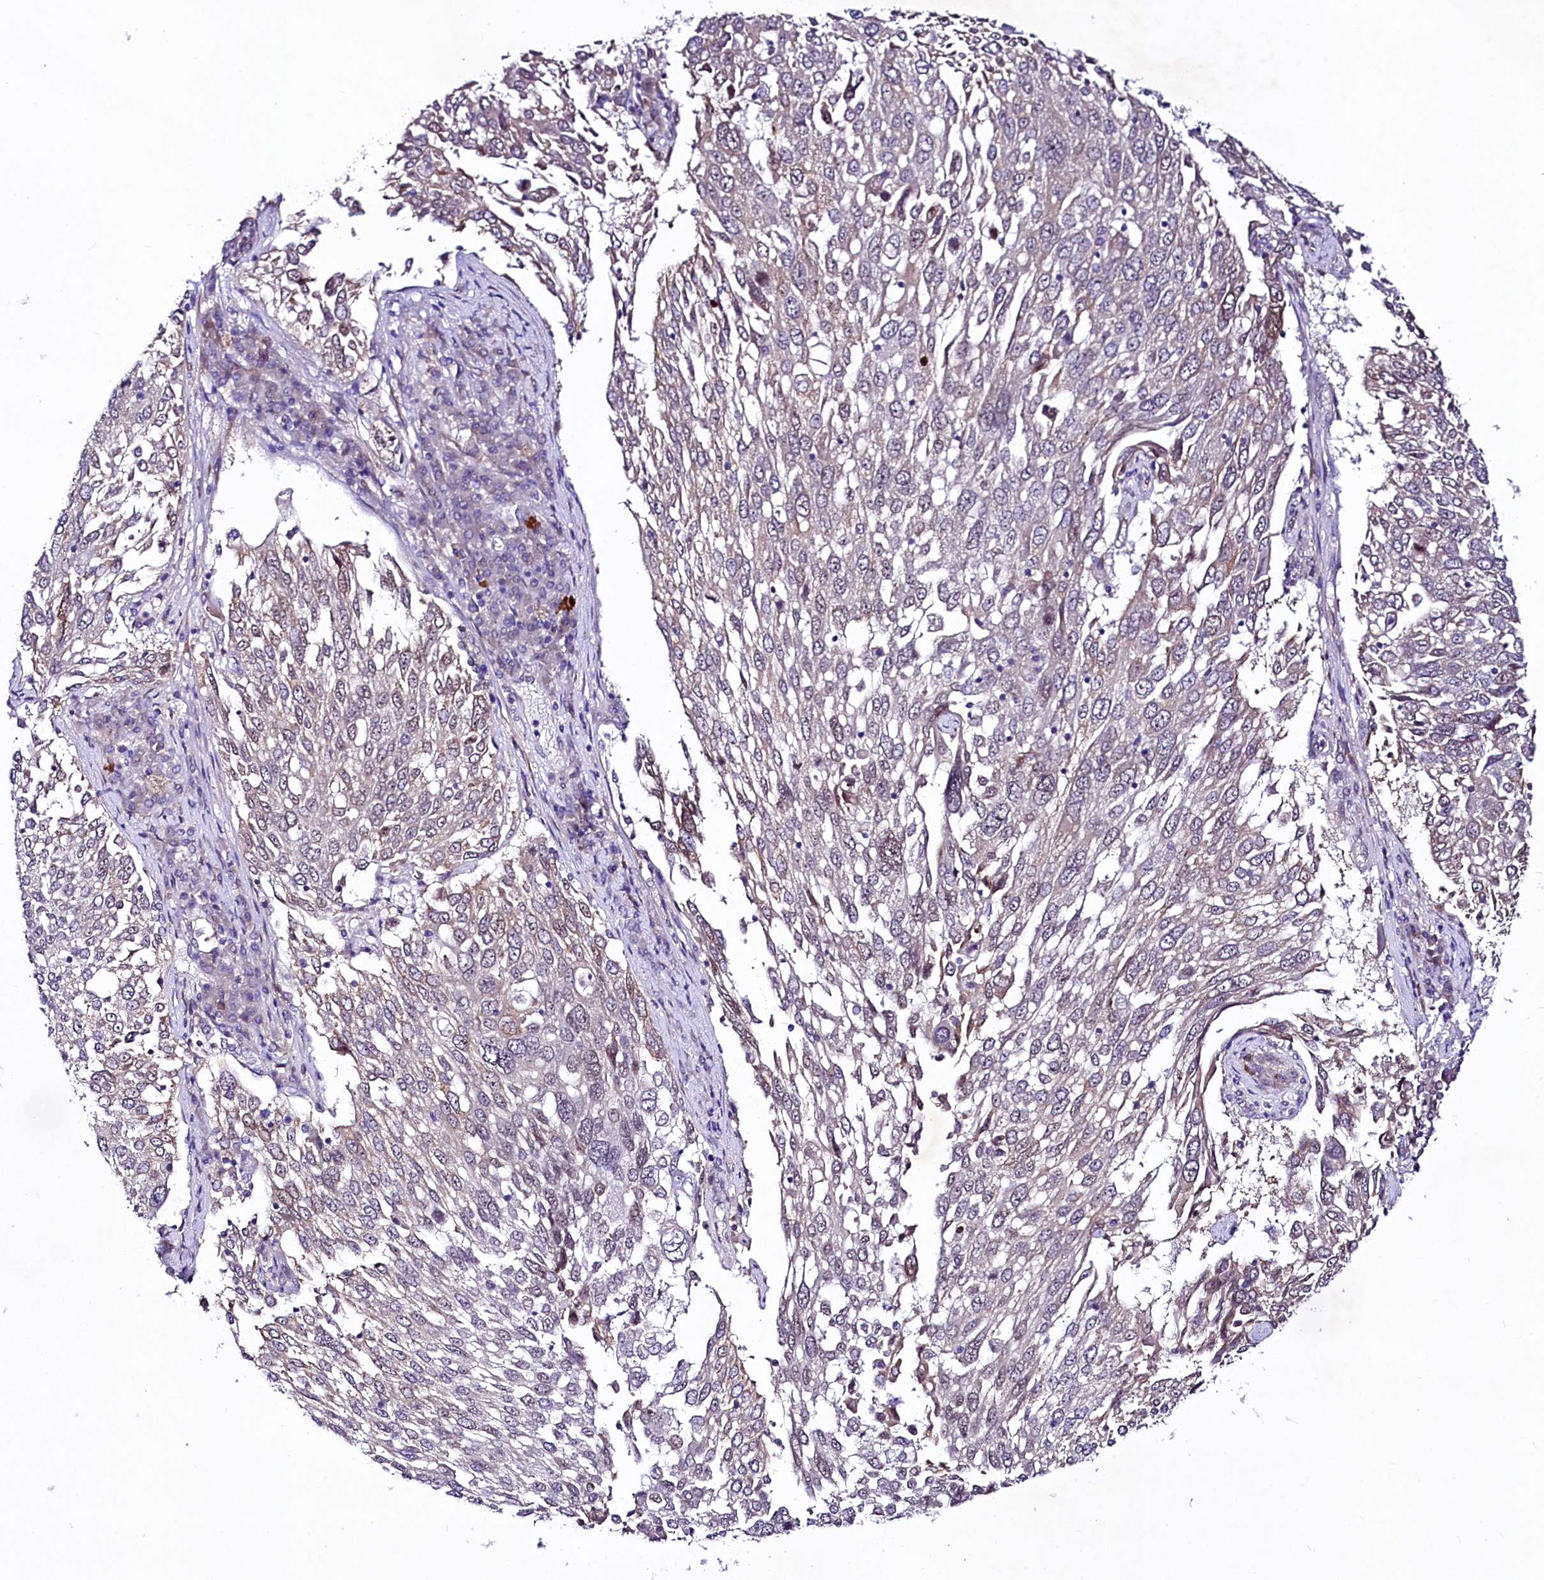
{"staining": {"intensity": "moderate", "quantity": "<25%", "location": "cytoplasmic/membranous"}, "tissue": "lung cancer", "cell_type": "Tumor cells", "image_type": "cancer", "snomed": [{"axis": "morphology", "description": "Squamous cell carcinoma, NOS"}, {"axis": "topography", "description": "Lung"}], "caption": "Lung cancer (squamous cell carcinoma) was stained to show a protein in brown. There is low levels of moderate cytoplasmic/membranous expression in approximately <25% of tumor cells.", "gene": "LEUTX", "patient": {"sex": "male", "age": 65}}